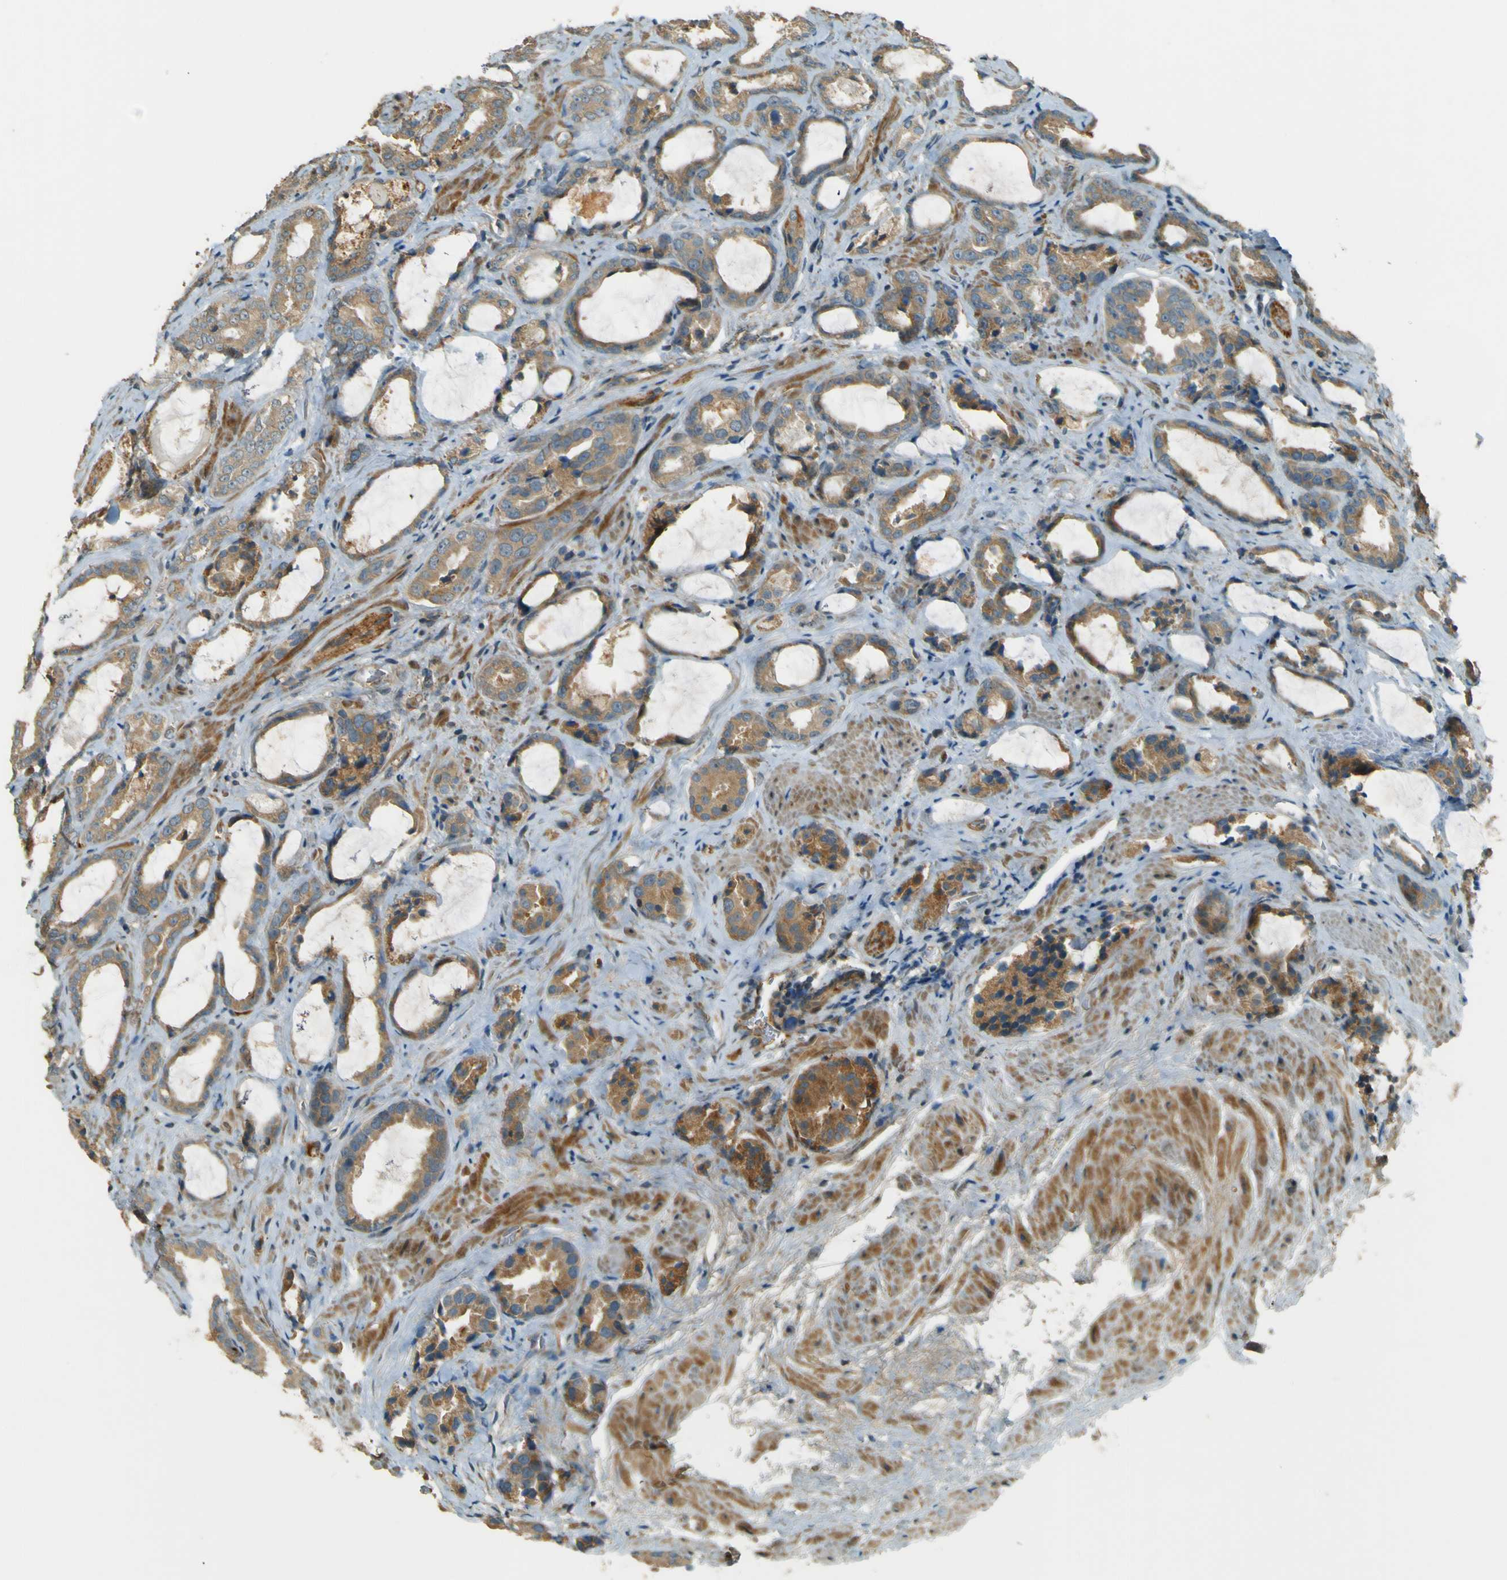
{"staining": {"intensity": "moderate", "quantity": ">75%", "location": "cytoplasmic/membranous"}, "tissue": "prostate cancer", "cell_type": "Tumor cells", "image_type": "cancer", "snomed": [{"axis": "morphology", "description": "Adenocarcinoma, Low grade"}, {"axis": "topography", "description": "Prostate"}], "caption": "IHC staining of adenocarcinoma (low-grade) (prostate), which reveals medium levels of moderate cytoplasmic/membranous positivity in approximately >75% of tumor cells indicating moderate cytoplasmic/membranous protein staining. The staining was performed using DAB (3,3'-diaminobenzidine) (brown) for protein detection and nuclei were counterstained in hematoxylin (blue).", "gene": "LPCAT1", "patient": {"sex": "male", "age": 60}}